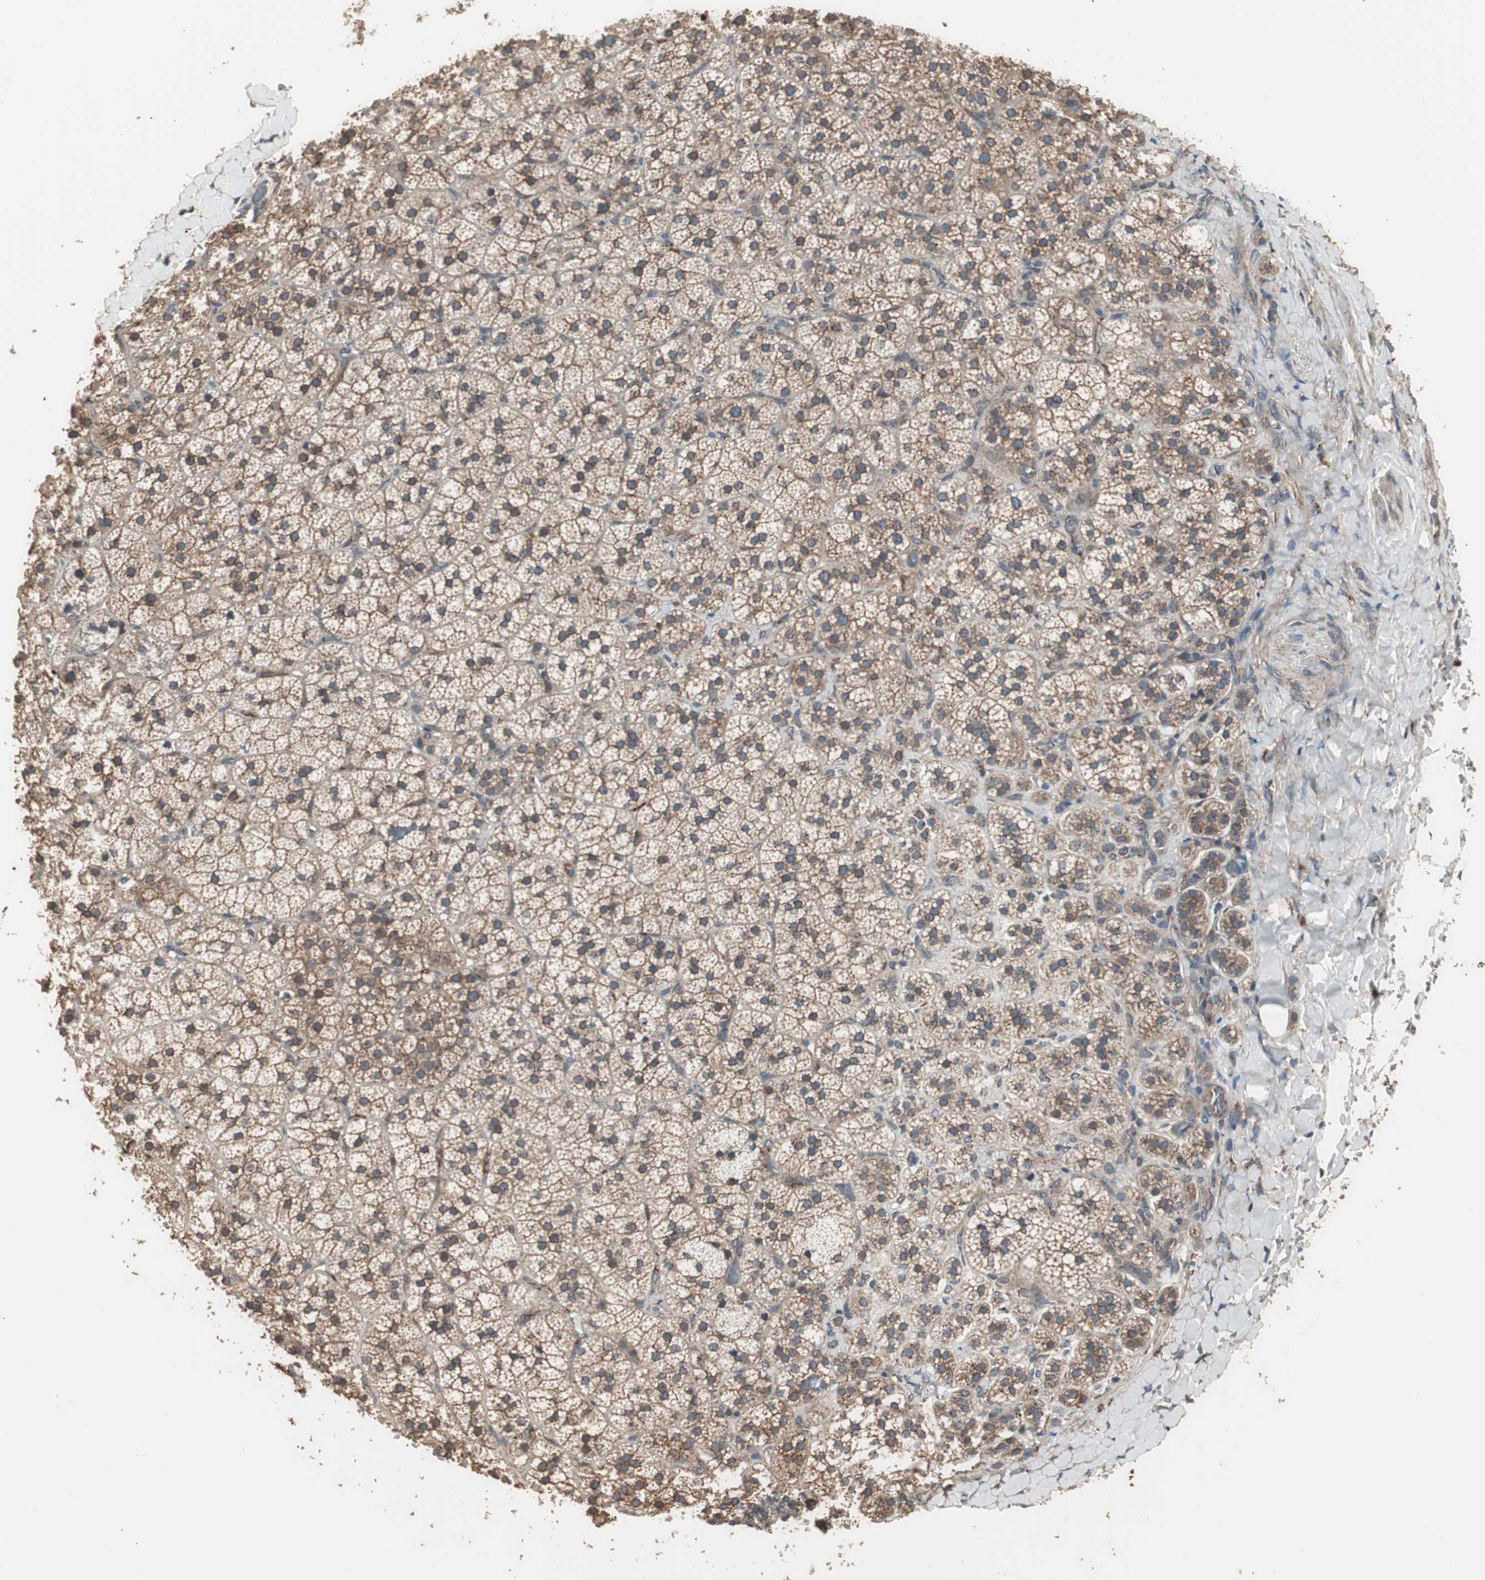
{"staining": {"intensity": "moderate", "quantity": ">75%", "location": "cytoplasmic/membranous"}, "tissue": "adrenal gland", "cell_type": "Glandular cells", "image_type": "normal", "snomed": [{"axis": "morphology", "description": "Normal tissue, NOS"}, {"axis": "topography", "description": "Adrenal gland"}], "caption": "IHC of normal adrenal gland demonstrates medium levels of moderate cytoplasmic/membranous positivity in approximately >75% of glandular cells.", "gene": "LZTS1", "patient": {"sex": "female", "age": 44}}